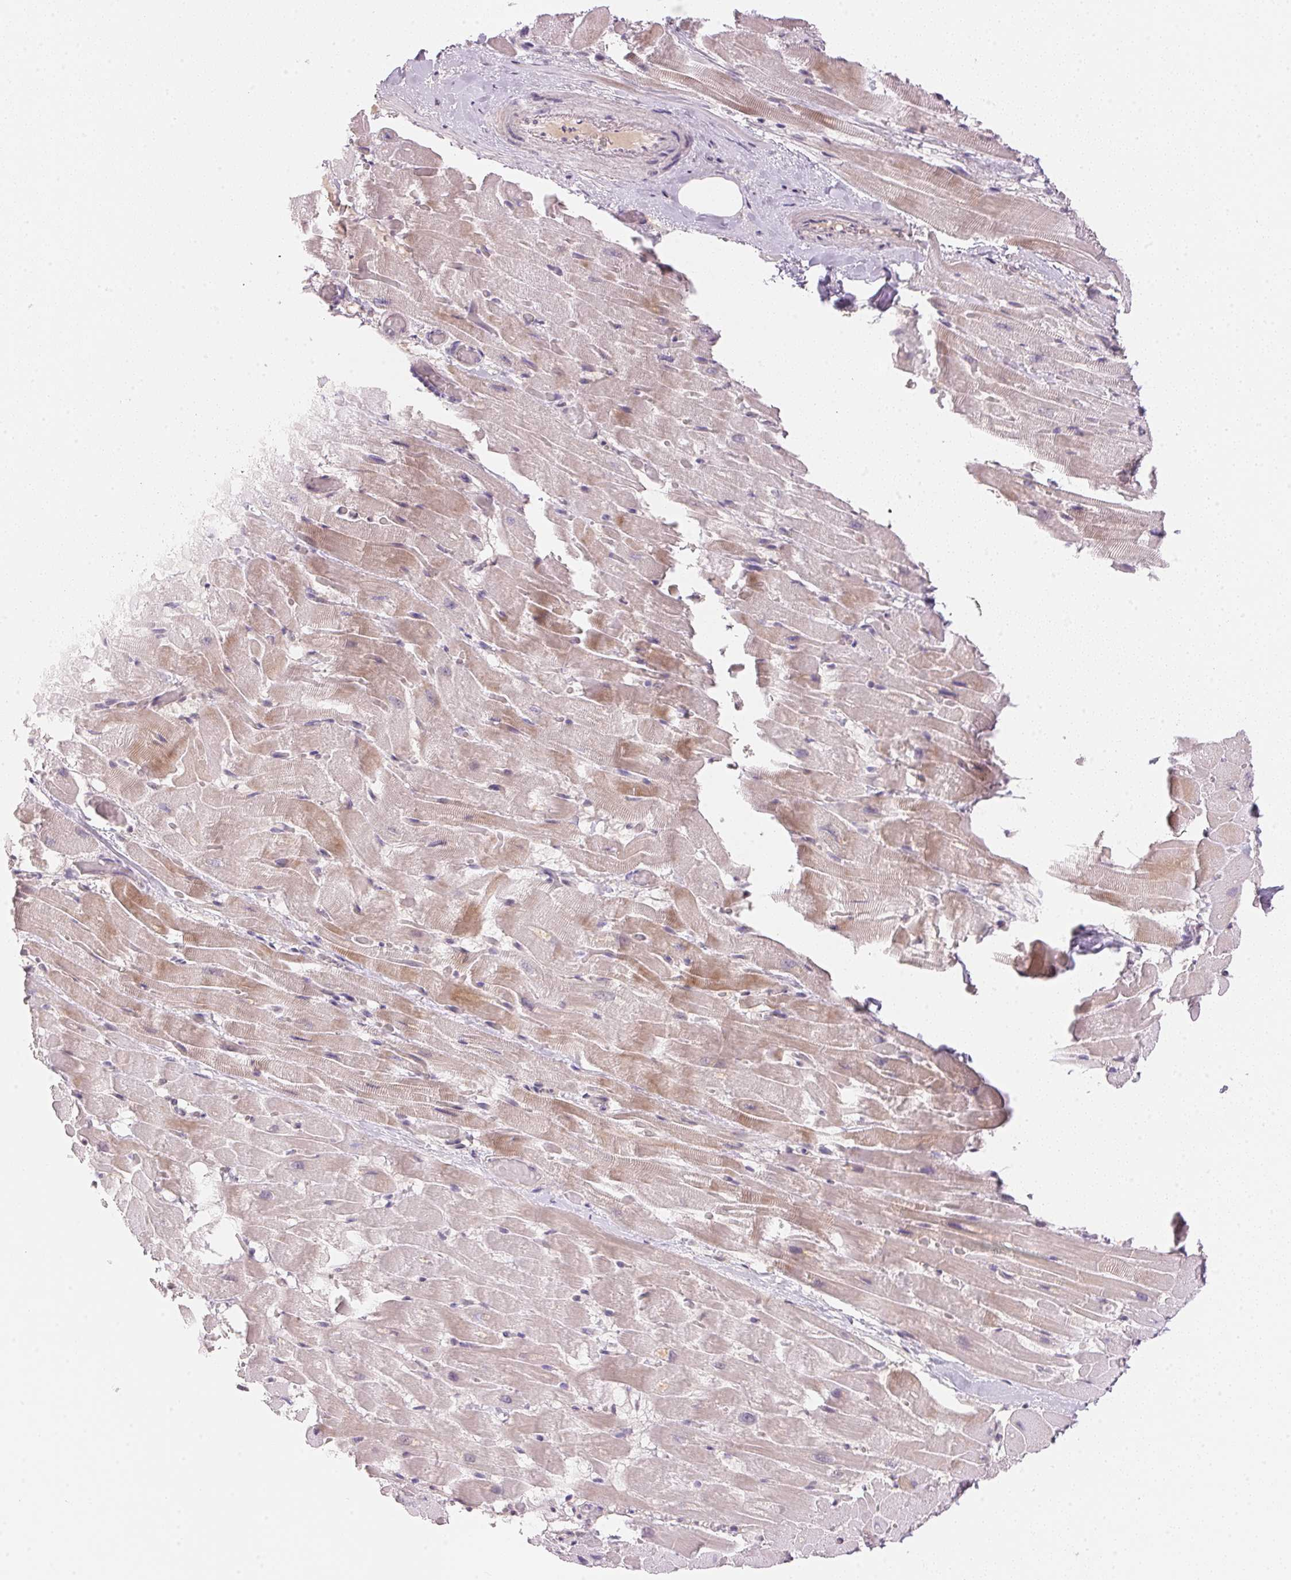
{"staining": {"intensity": "weak", "quantity": "25%-75%", "location": "cytoplasmic/membranous"}, "tissue": "heart muscle", "cell_type": "Cardiomyocytes", "image_type": "normal", "snomed": [{"axis": "morphology", "description": "Normal tissue, NOS"}, {"axis": "topography", "description": "Heart"}], "caption": "Cardiomyocytes display low levels of weak cytoplasmic/membranous staining in approximately 25%-75% of cells in benign heart muscle. (Stains: DAB (3,3'-diaminobenzidine) in brown, nuclei in blue, Microscopy: brightfield microscopy at high magnification).", "gene": "FNDC4", "patient": {"sex": "male", "age": 37}}